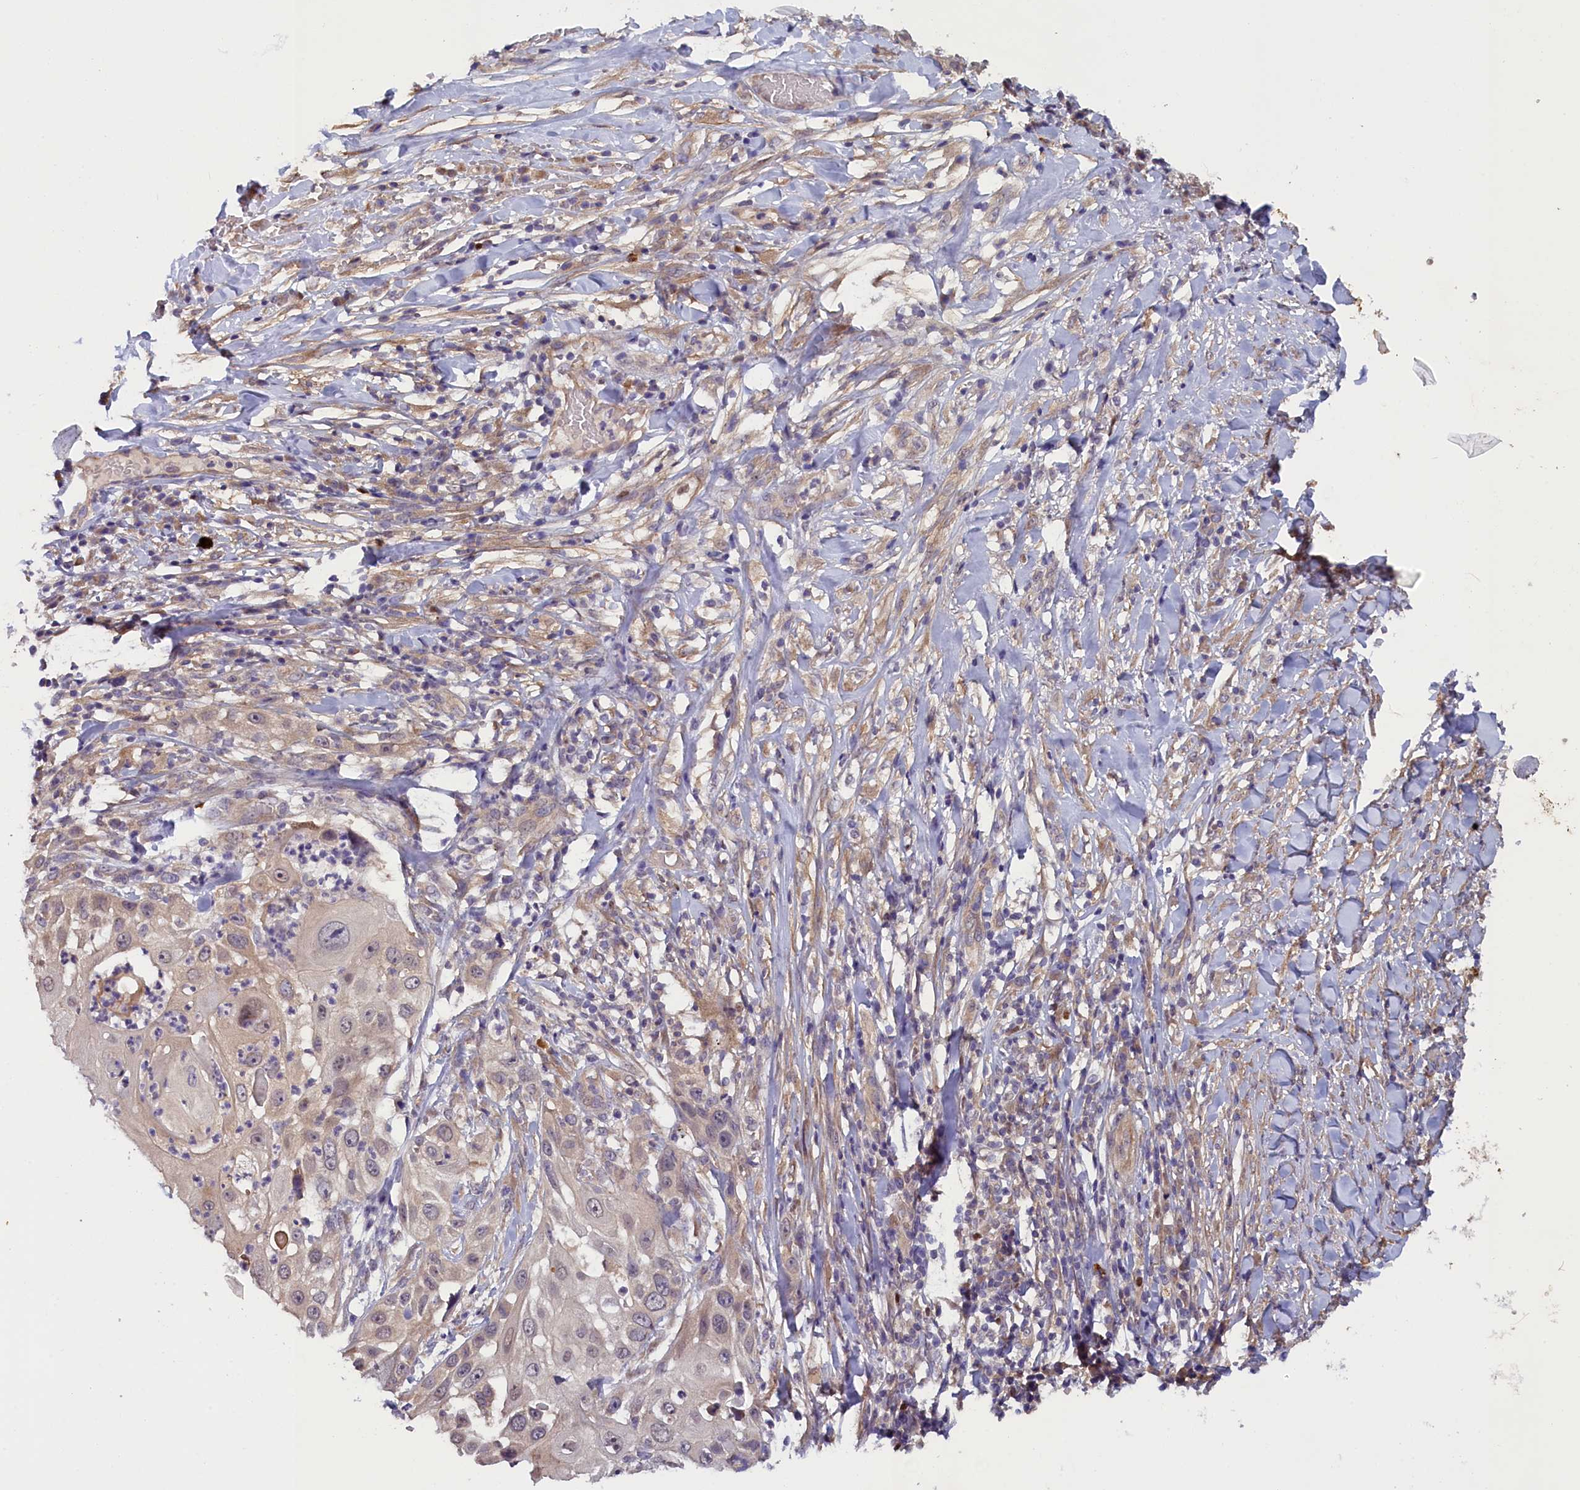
{"staining": {"intensity": "weak", "quantity": "<25%", "location": "cytoplasmic/membranous"}, "tissue": "skin cancer", "cell_type": "Tumor cells", "image_type": "cancer", "snomed": [{"axis": "morphology", "description": "Squamous cell carcinoma, NOS"}, {"axis": "topography", "description": "Skin"}], "caption": "Skin squamous cell carcinoma stained for a protein using IHC shows no positivity tumor cells.", "gene": "CCDC9B", "patient": {"sex": "female", "age": 44}}